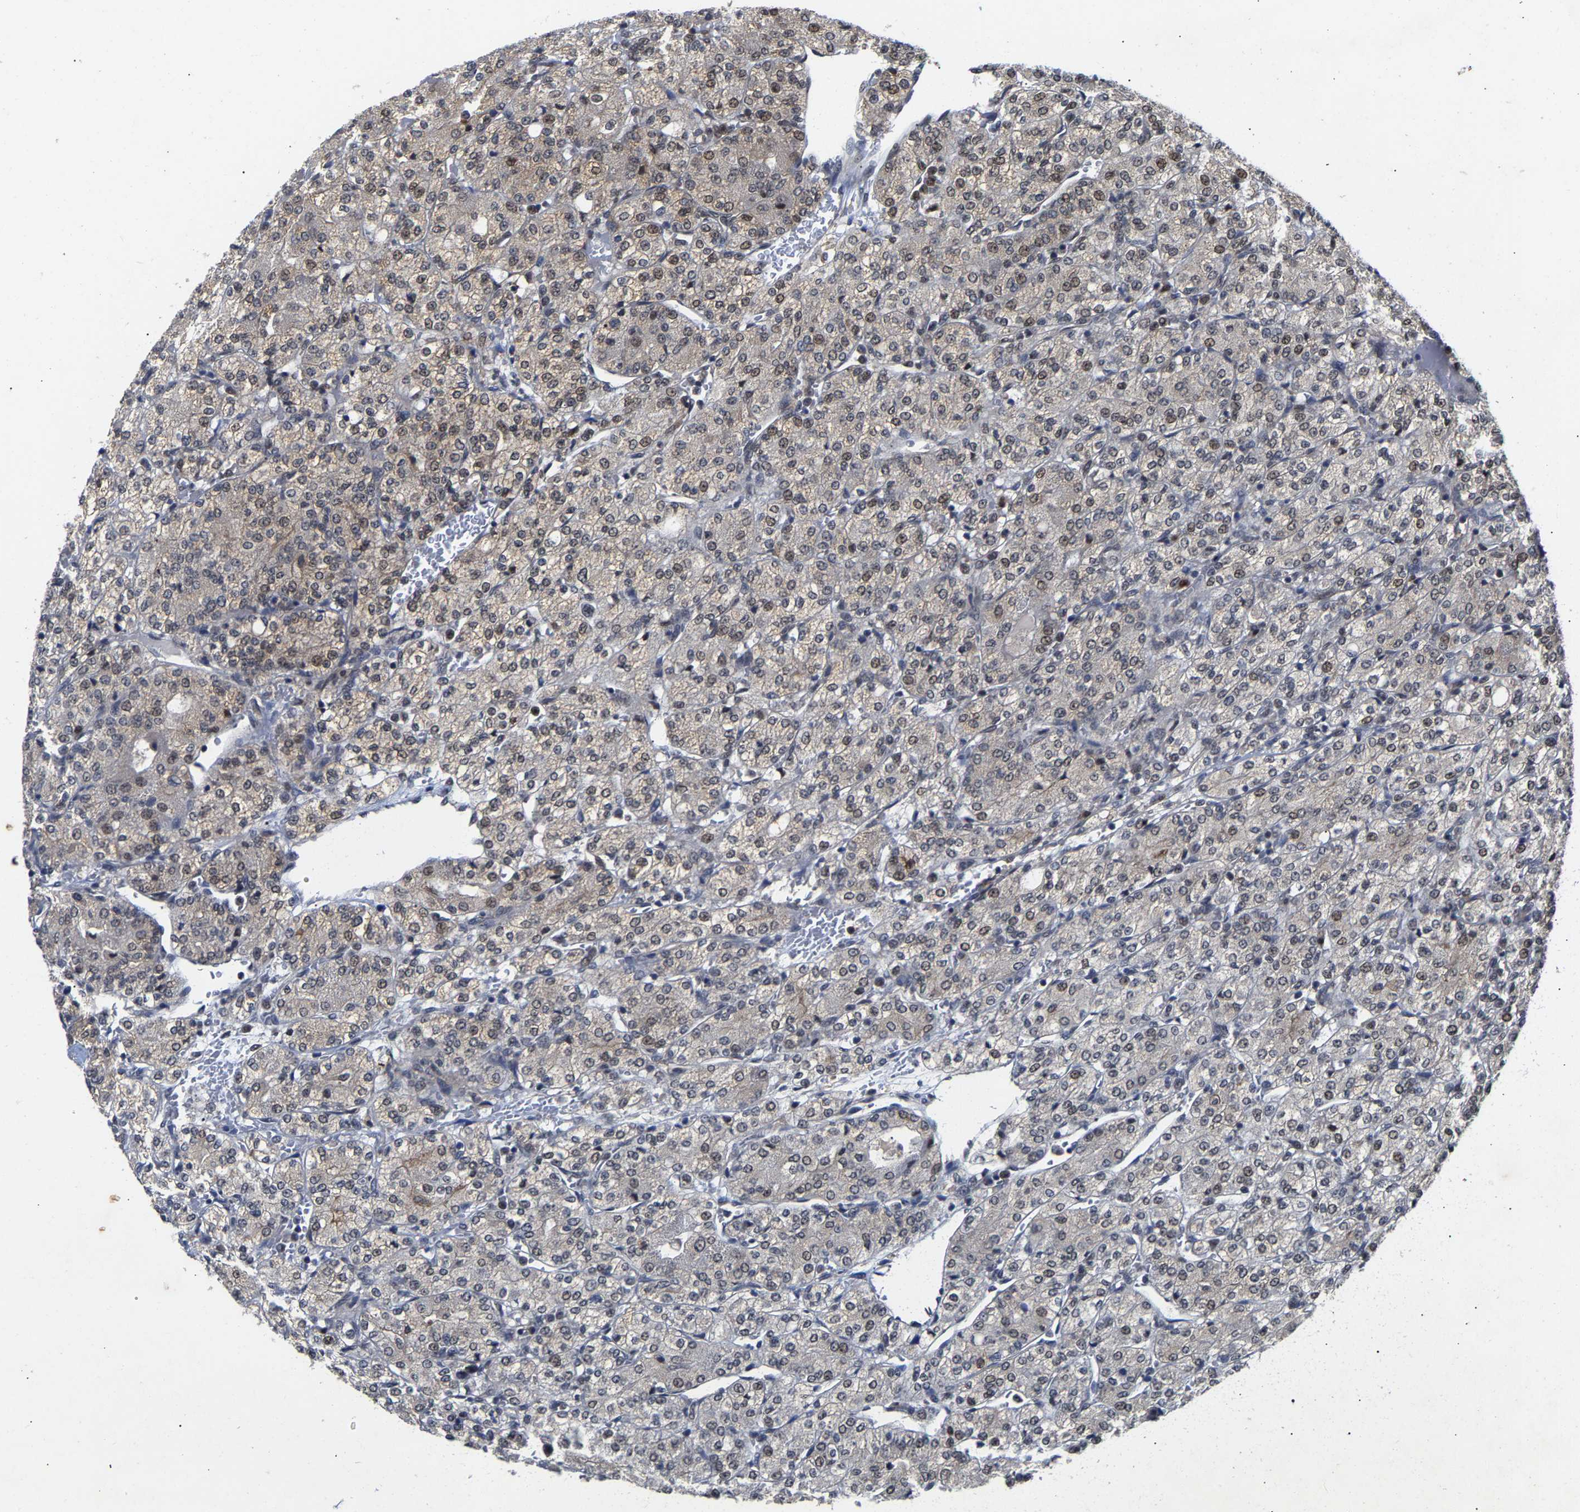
{"staining": {"intensity": "weak", "quantity": "<25%", "location": "nuclear"}, "tissue": "renal cancer", "cell_type": "Tumor cells", "image_type": "cancer", "snomed": [{"axis": "morphology", "description": "Adenocarcinoma, NOS"}, {"axis": "topography", "description": "Kidney"}], "caption": "Renal cancer was stained to show a protein in brown. There is no significant expression in tumor cells.", "gene": "CLIP2", "patient": {"sex": "male", "age": 77}}